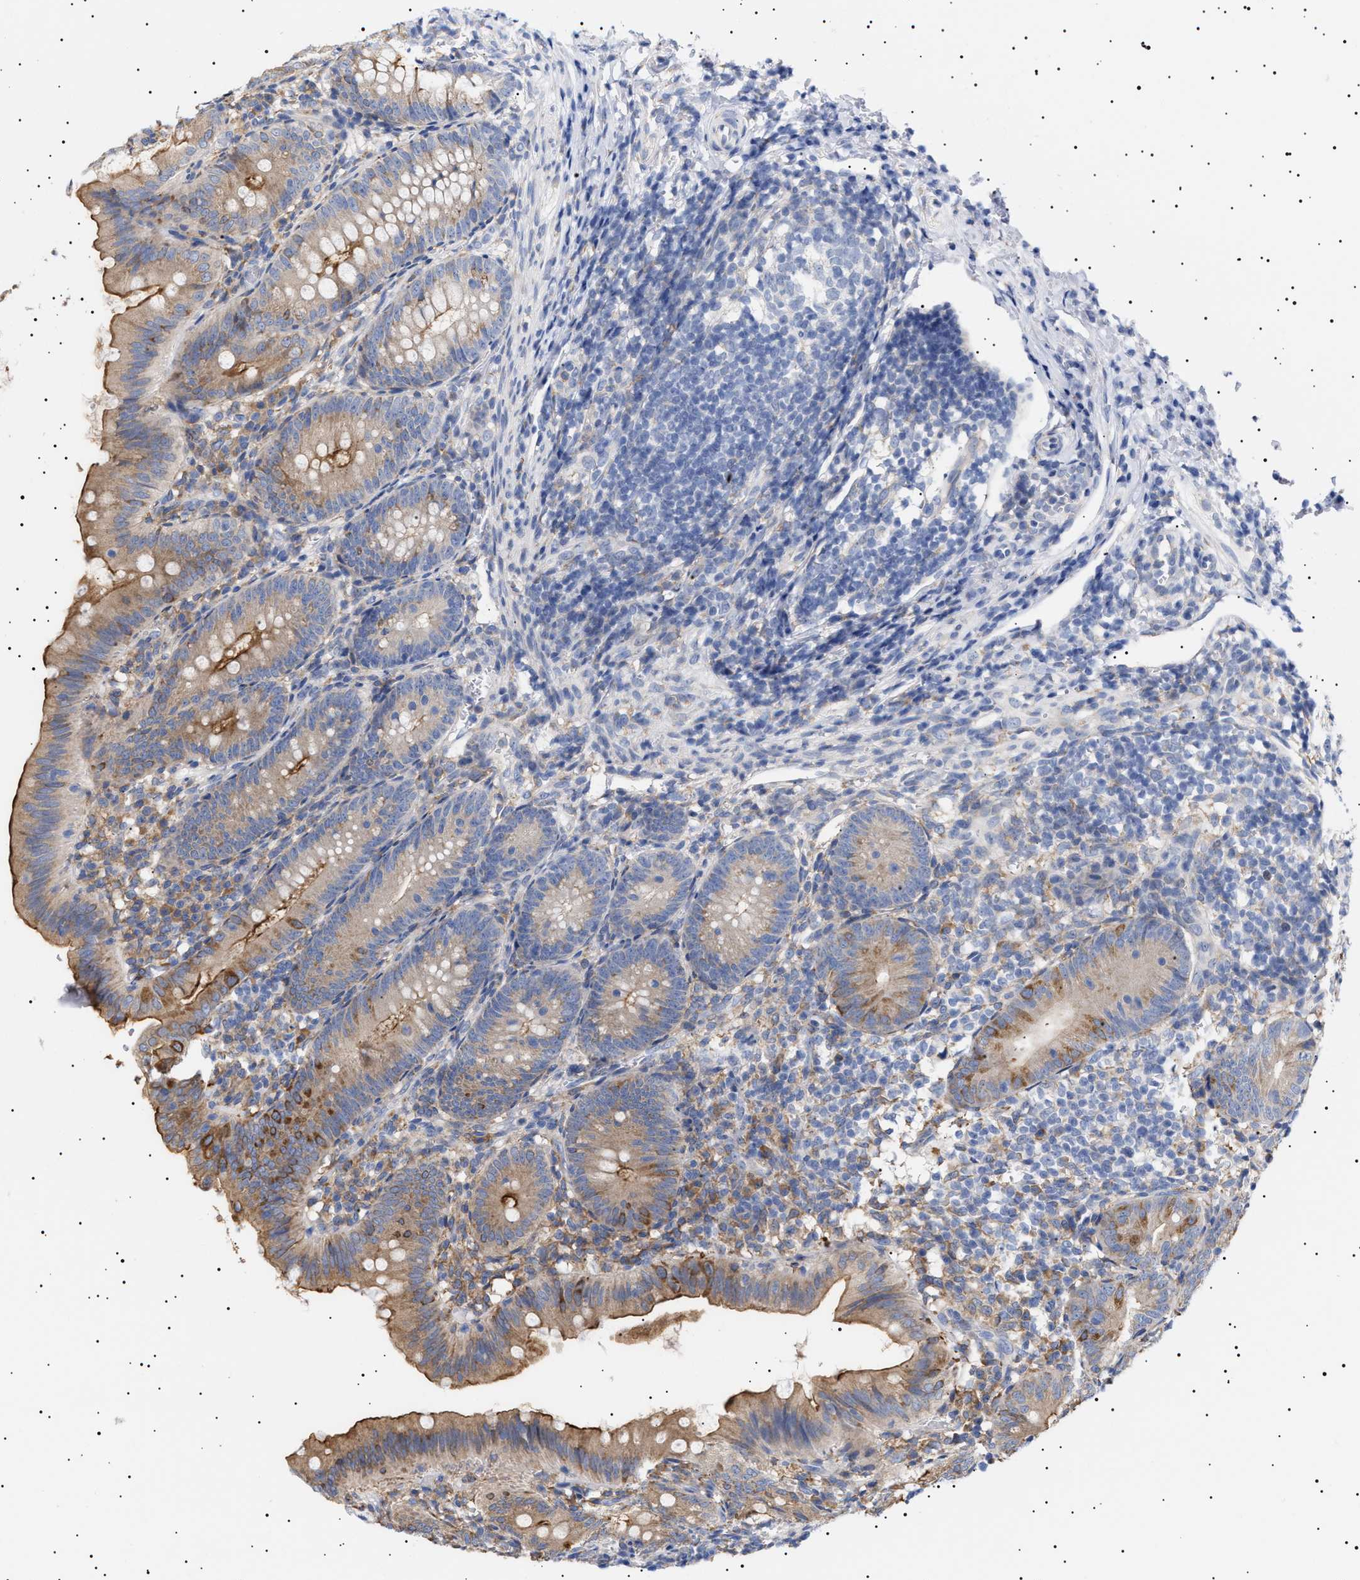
{"staining": {"intensity": "moderate", "quantity": ">75%", "location": "cytoplasmic/membranous"}, "tissue": "appendix", "cell_type": "Glandular cells", "image_type": "normal", "snomed": [{"axis": "morphology", "description": "Normal tissue, NOS"}, {"axis": "topography", "description": "Appendix"}], "caption": "The photomicrograph exhibits immunohistochemical staining of unremarkable appendix. There is moderate cytoplasmic/membranous expression is appreciated in about >75% of glandular cells. (IHC, brightfield microscopy, high magnification).", "gene": "ERCC6L2", "patient": {"sex": "male", "age": 1}}